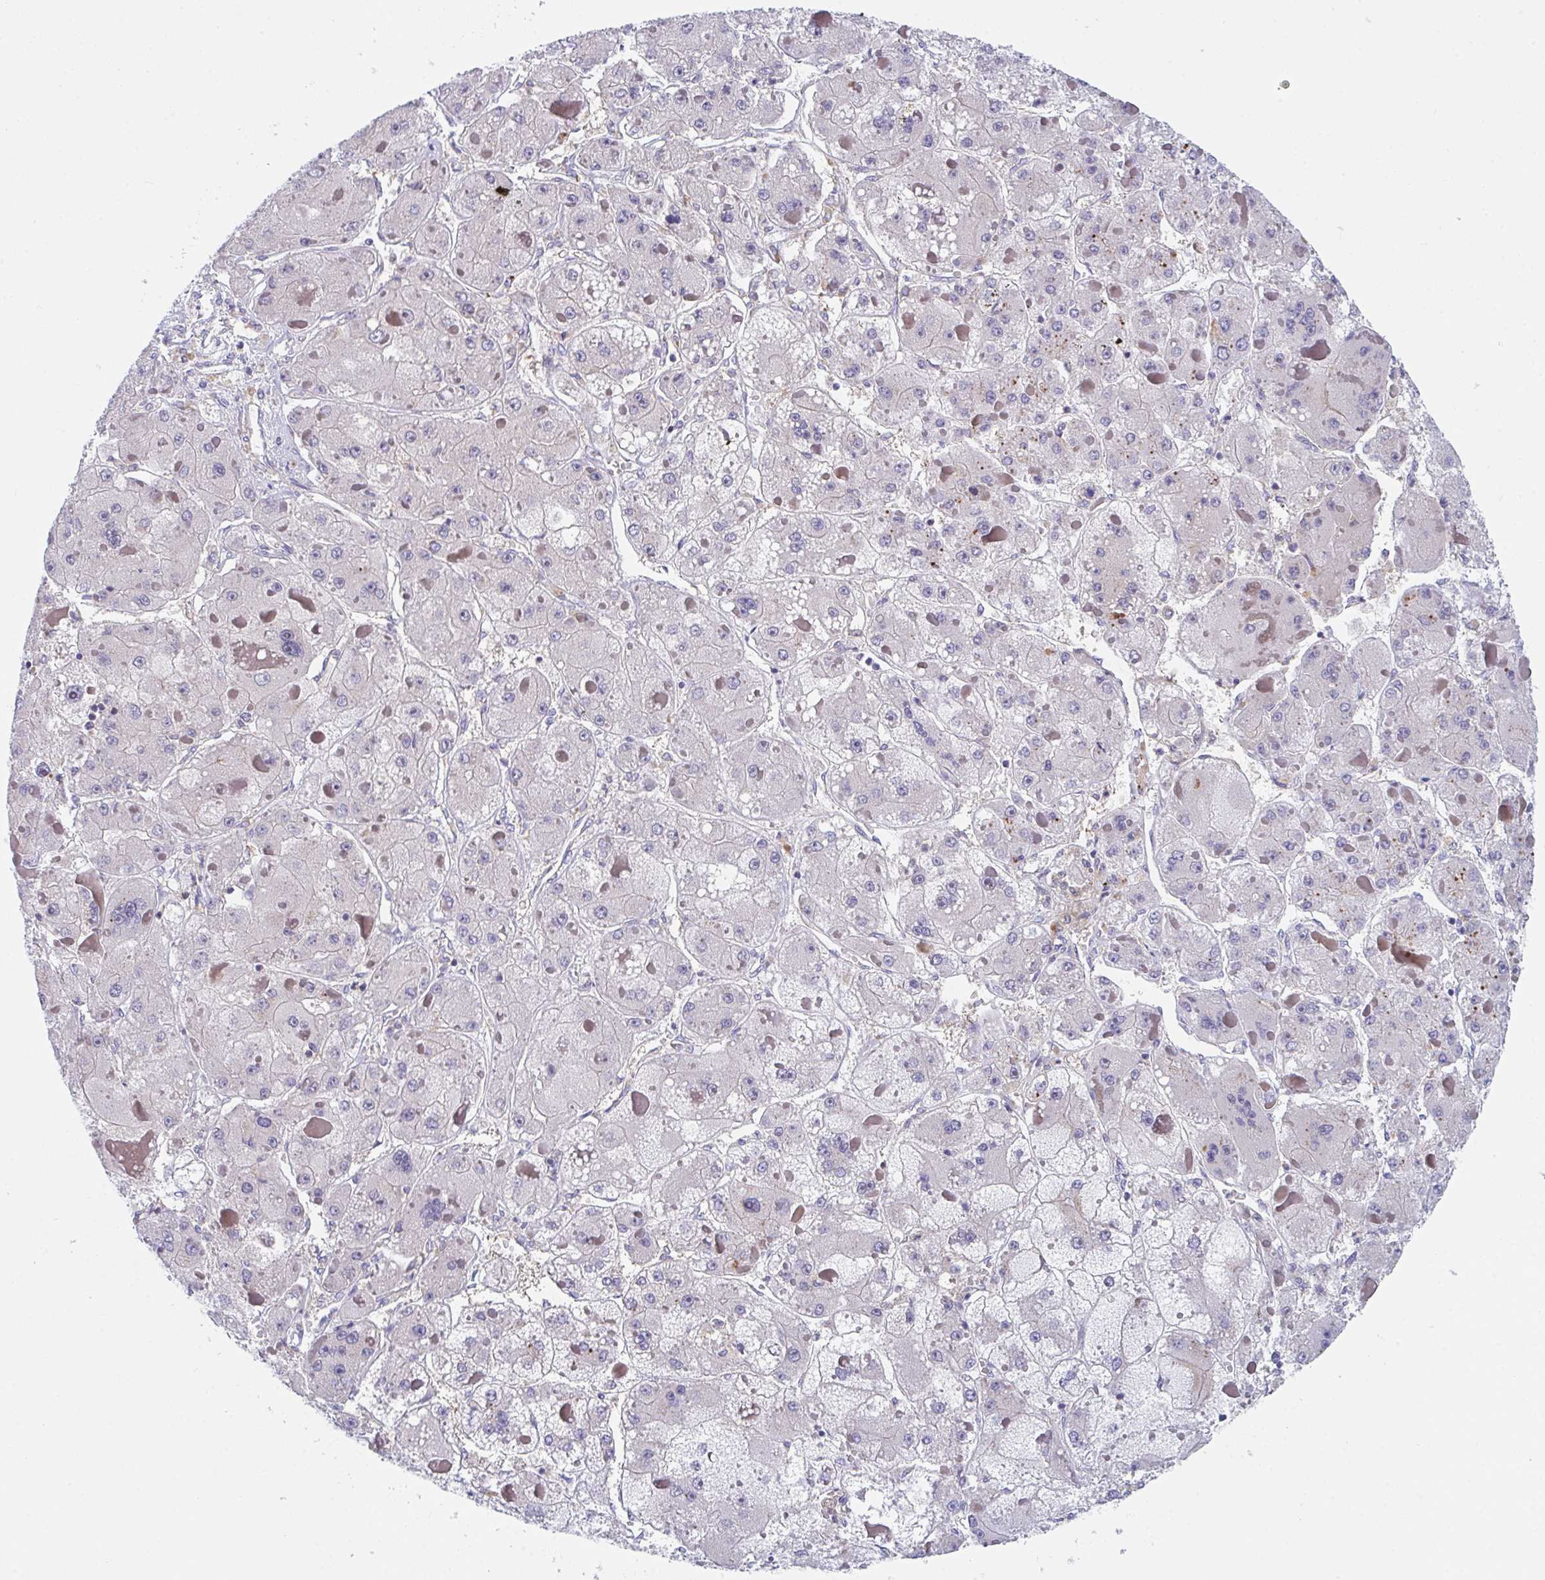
{"staining": {"intensity": "negative", "quantity": "none", "location": "none"}, "tissue": "liver cancer", "cell_type": "Tumor cells", "image_type": "cancer", "snomed": [{"axis": "morphology", "description": "Carcinoma, Hepatocellular, NOS"}, {"axis": "topography", "description": "Liver"}], "caption": "The image shows no staining of tumor cells in liver hepatocellular carcinoma. The staining was performed using DAB to visualize the protein expression in brown, while the nuclei were stained in blue with hematoxylin (Magnification: 20x).", "gene": "P2RX3", "patient": {"sex": "female", "age": 73}}